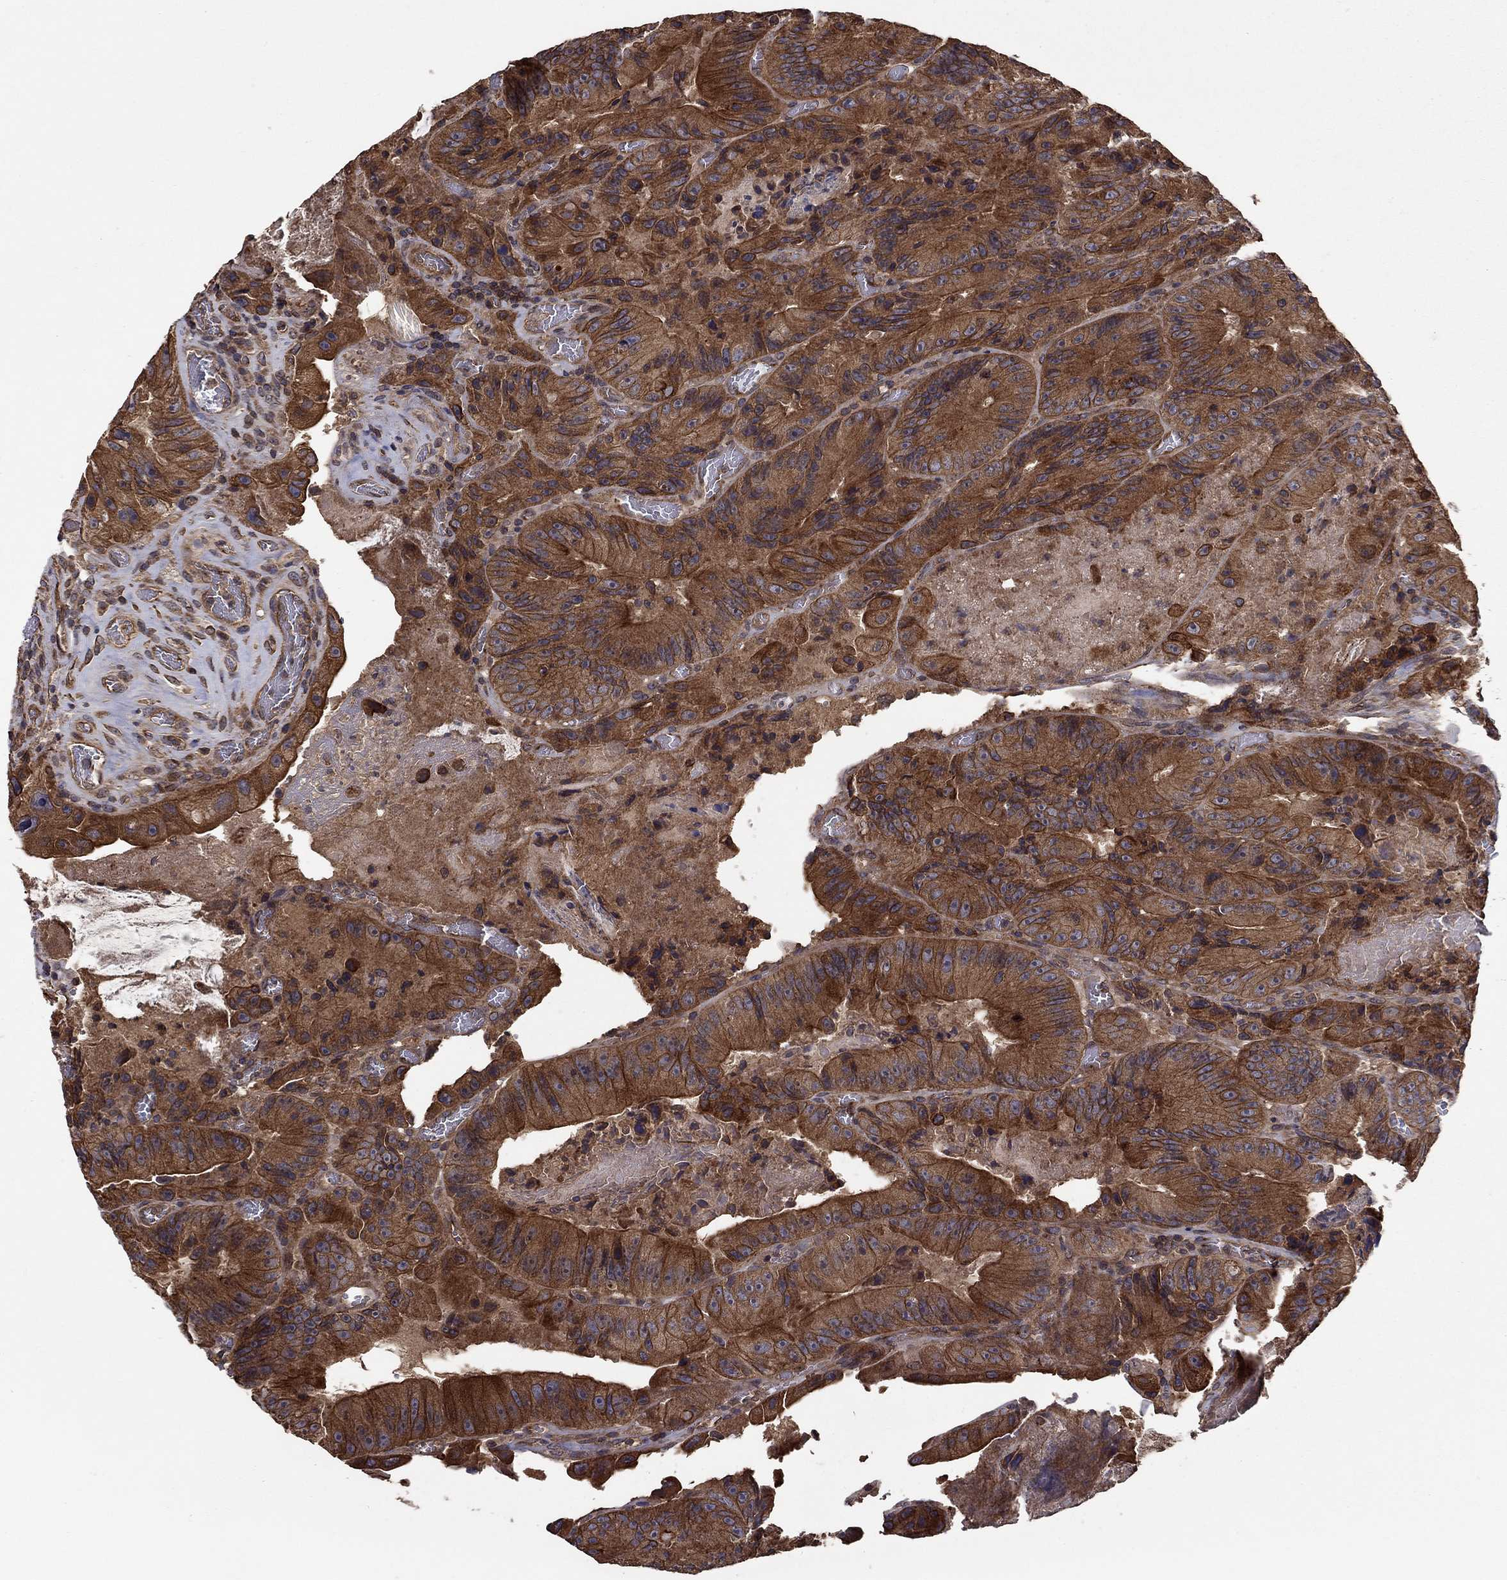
{"staining": {"intensity": "strong", "quantity": "25%-75%", "location": "cytoplasmic/membranous"}, "tissue": "colorectal cancer", "cell_type": "Tumor cells", "image_type": "cancer", "snomed": [{"axis": "morphology", "description": "Adenocarcinoma, NOS"}, {"axis": "topography", "description": "Colon"}], "caption": "Immunohistochemical staining of human colorectal cancer reveals strong cytoplasmic/membranous protein expression in about 25%-75% of tumor cells. The protein of interest is shown in brown color, while the nuclei are stained blue.", "gene": "BMERB1", "patient": {"sex": "female", "age": 86}}